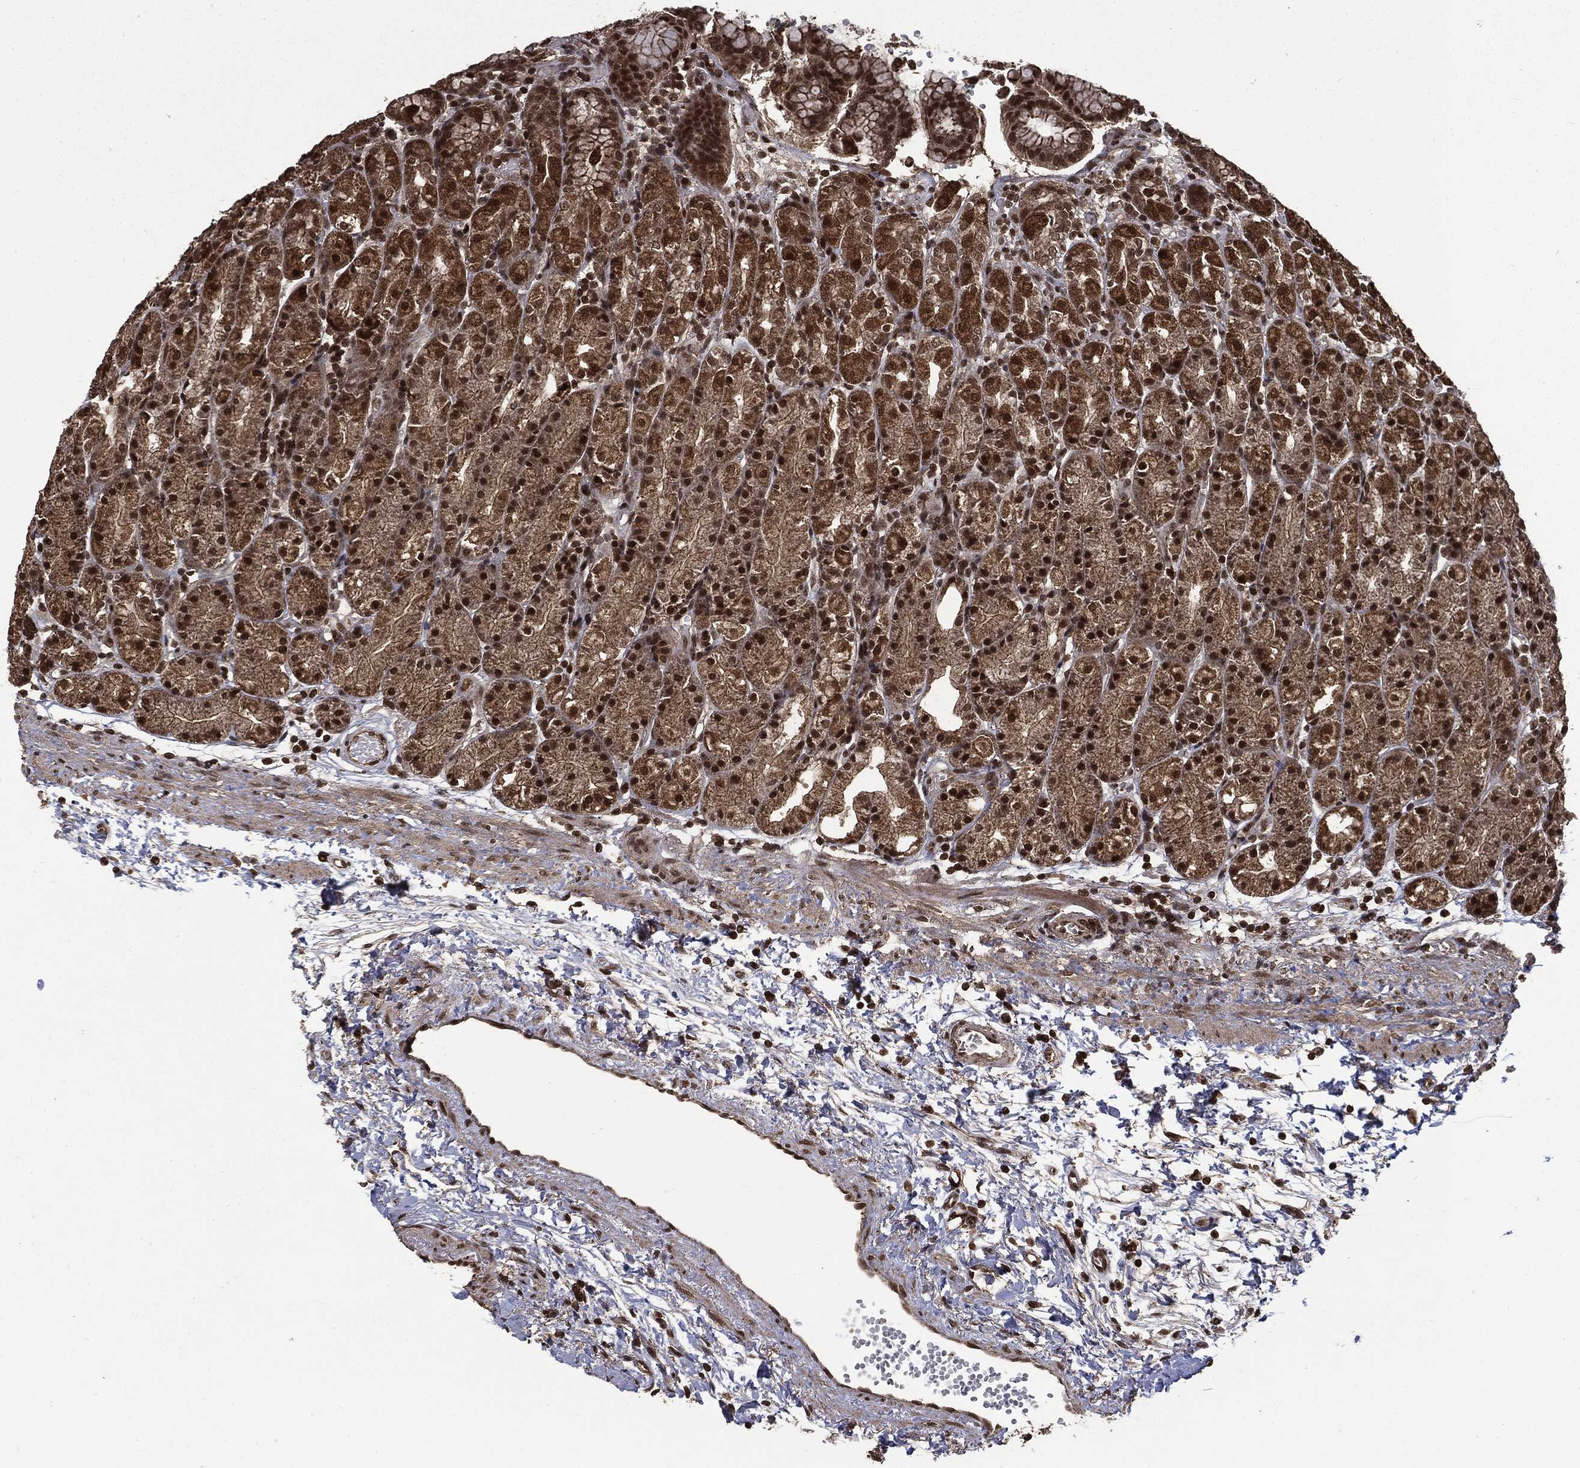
{"staining": {"intensity": "strong", "quantity": ">75%", "location": "cytoplasmic/membranous,nuclear"}, "tissue": "stomach", "cell_type": "Glandular cells", "image_type": "normal", "snomed": [{"axis": "morphology", "description": "Normal tissue, NOS"}, {"axis": "morphology", "description": "Adenocarcinoma, NOS"}, {"axis": "topography", "description": "Stomach"}], "caption": "Benign stomach displays strong cytoplasmic/membranous,nuclear expression in about >75% of glandular cells.", "gene": "CTDP1", "patient": {"sex": "female", "age": 81}}